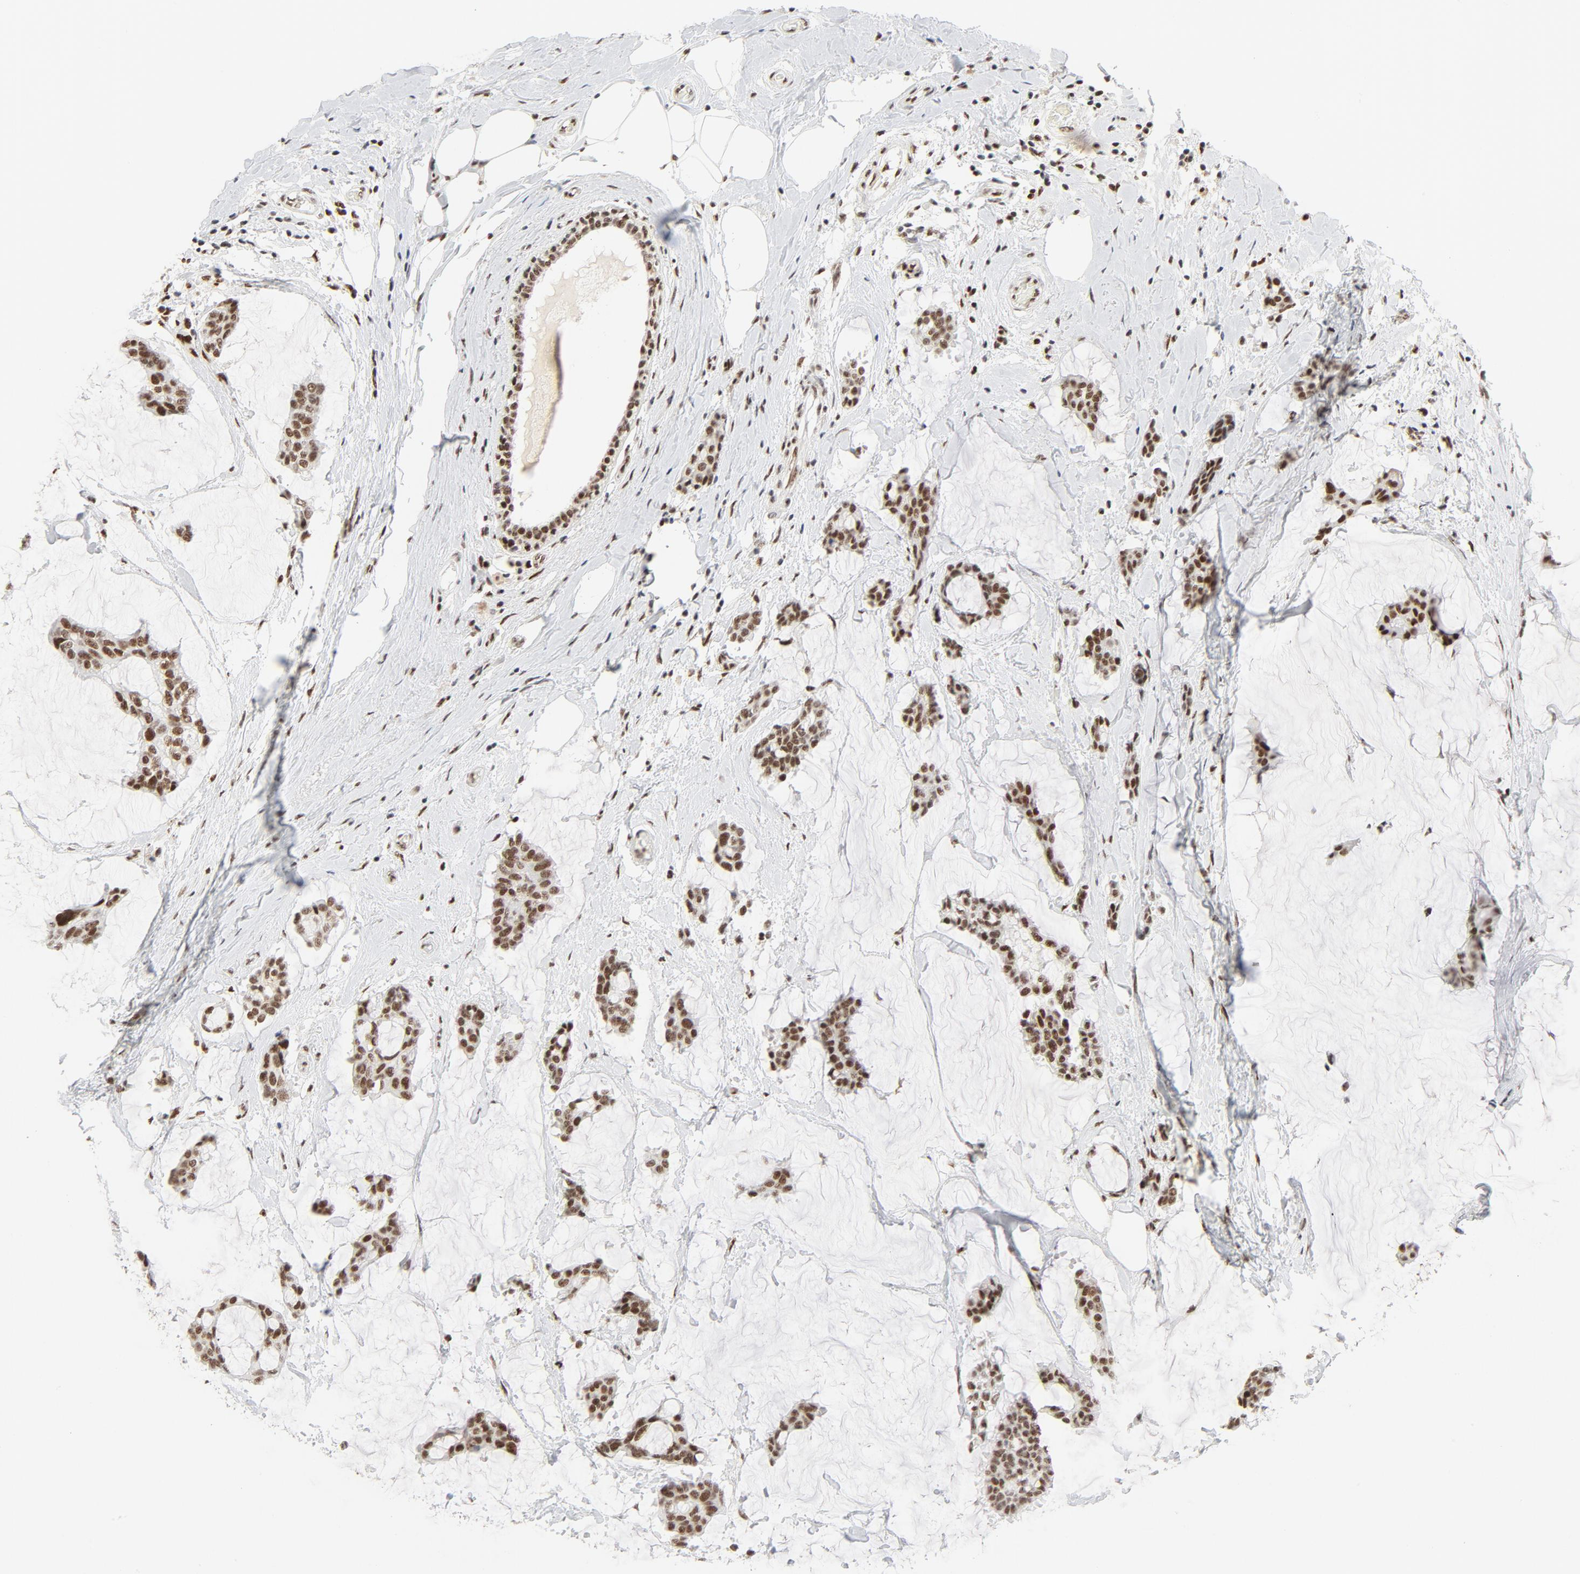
{"staining": {"intensity": "moderate", "quantity": ">75%", "location": "nuclear"}, "tissue": "breast cancer", "cell_type": "Tumor cells", "image_type": "cancer", "snomed": [{"axis": "morphology", "description": "Duct carcinoma"}, {"axis": "topography", "description": "Breast"}], "caption": "The micrograph displays staining of breast infiltrating ductal carcinoma, revealing moderate nuclear protein expression (brown color) within tumor cells.", "gene": "GTF2H1", "patient": {"sex": "female", "age": 93}}